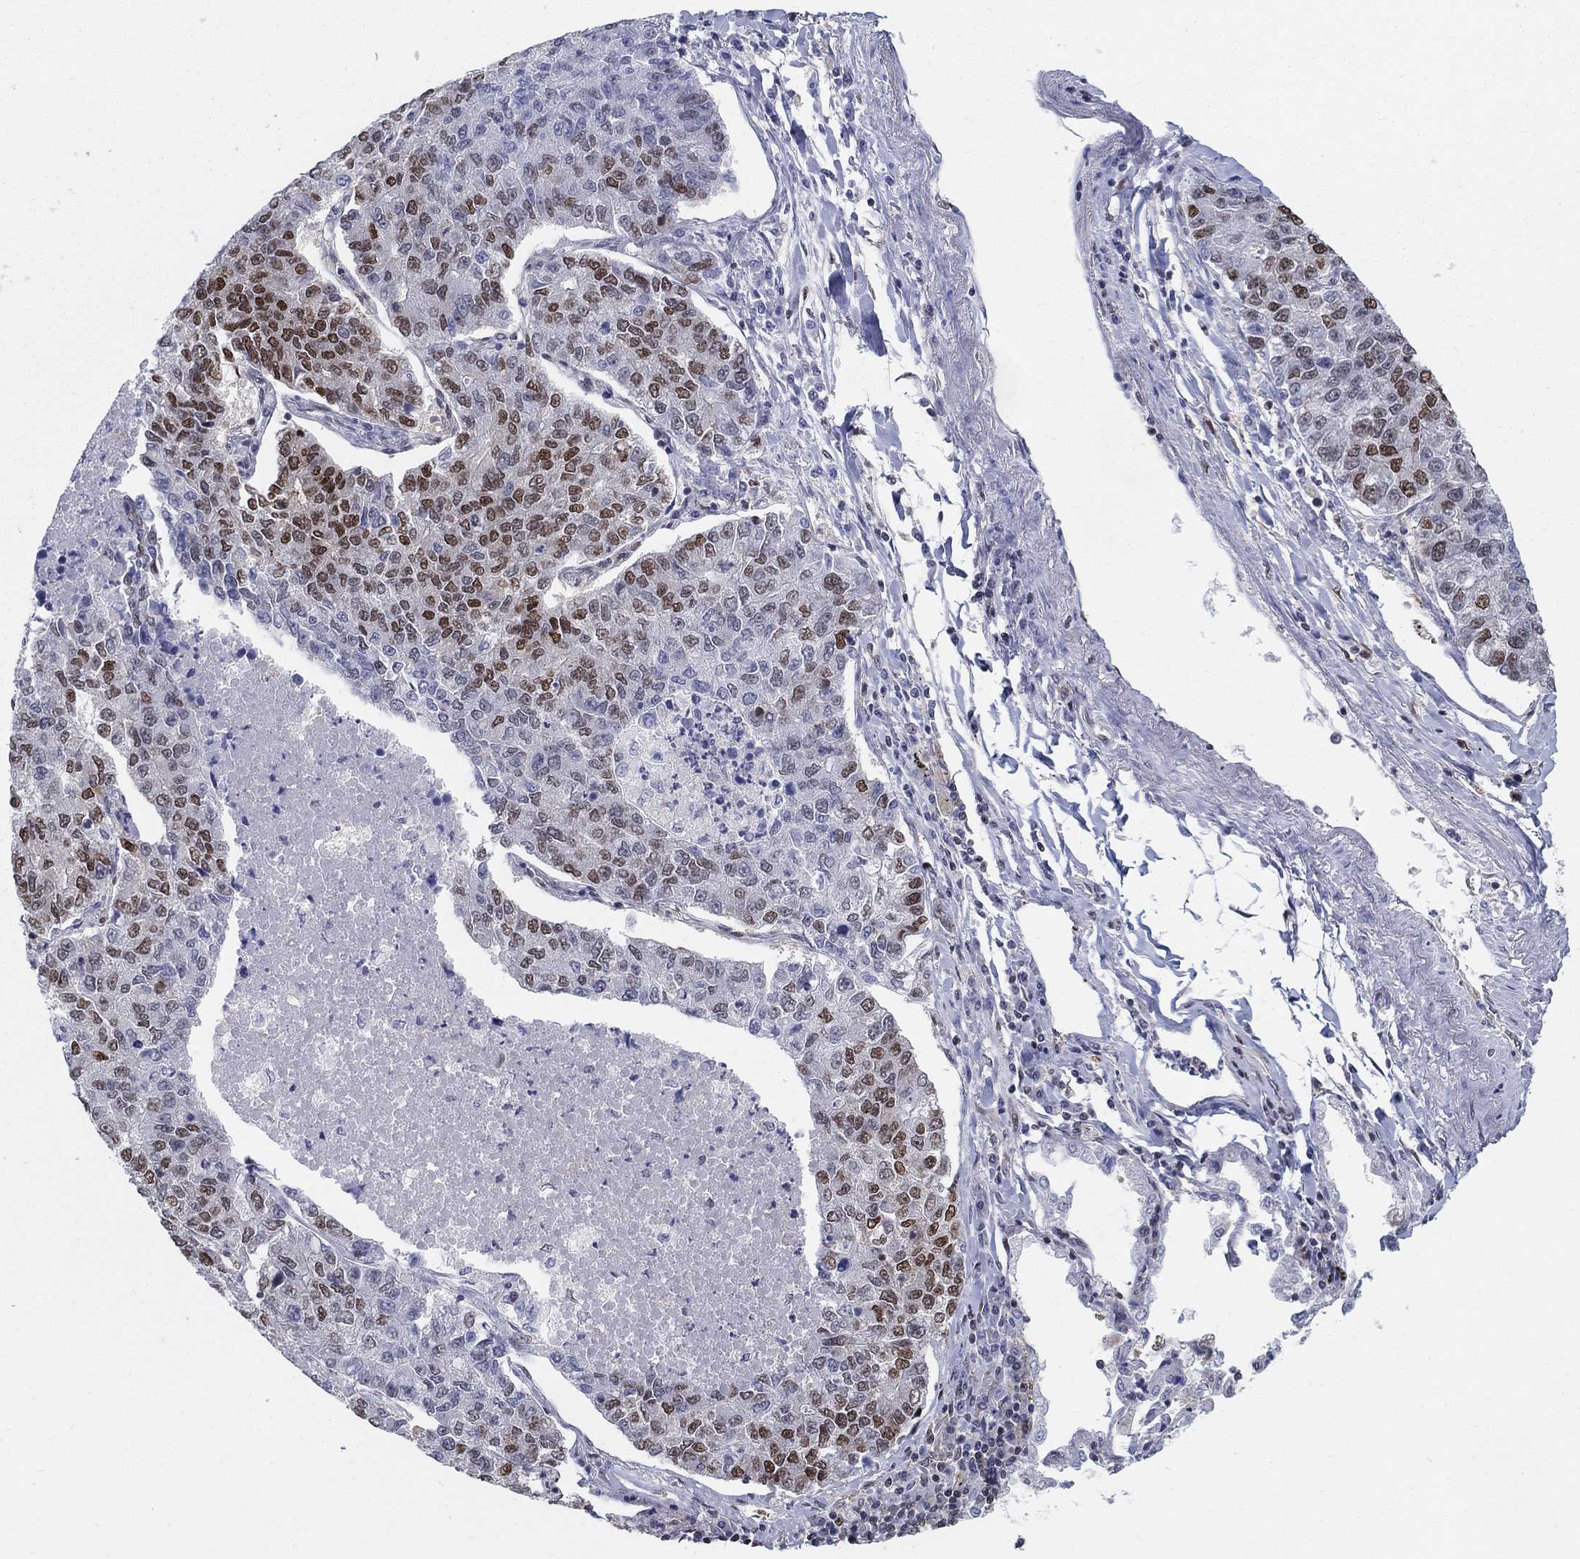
{"staining": {"intensity": "strong", "quantity": "25%-75%", "location": "nuclear"}, "tissue": "lung cancer", "cell_type": "Tumor cells", "image_type": "cancer", "snomed": [{"axis": "morphology", "description": "Adenocarcinoma, NOS"}, {"axis": "topography", "description": "Lung"}], "caption": "The immunohistochemical stain shows strong nuclear expression in tumor cells of adenocarcinoma (lung) tissue.", "gene": "CENPE", "patient": {"sex": "male", "age": 49}}